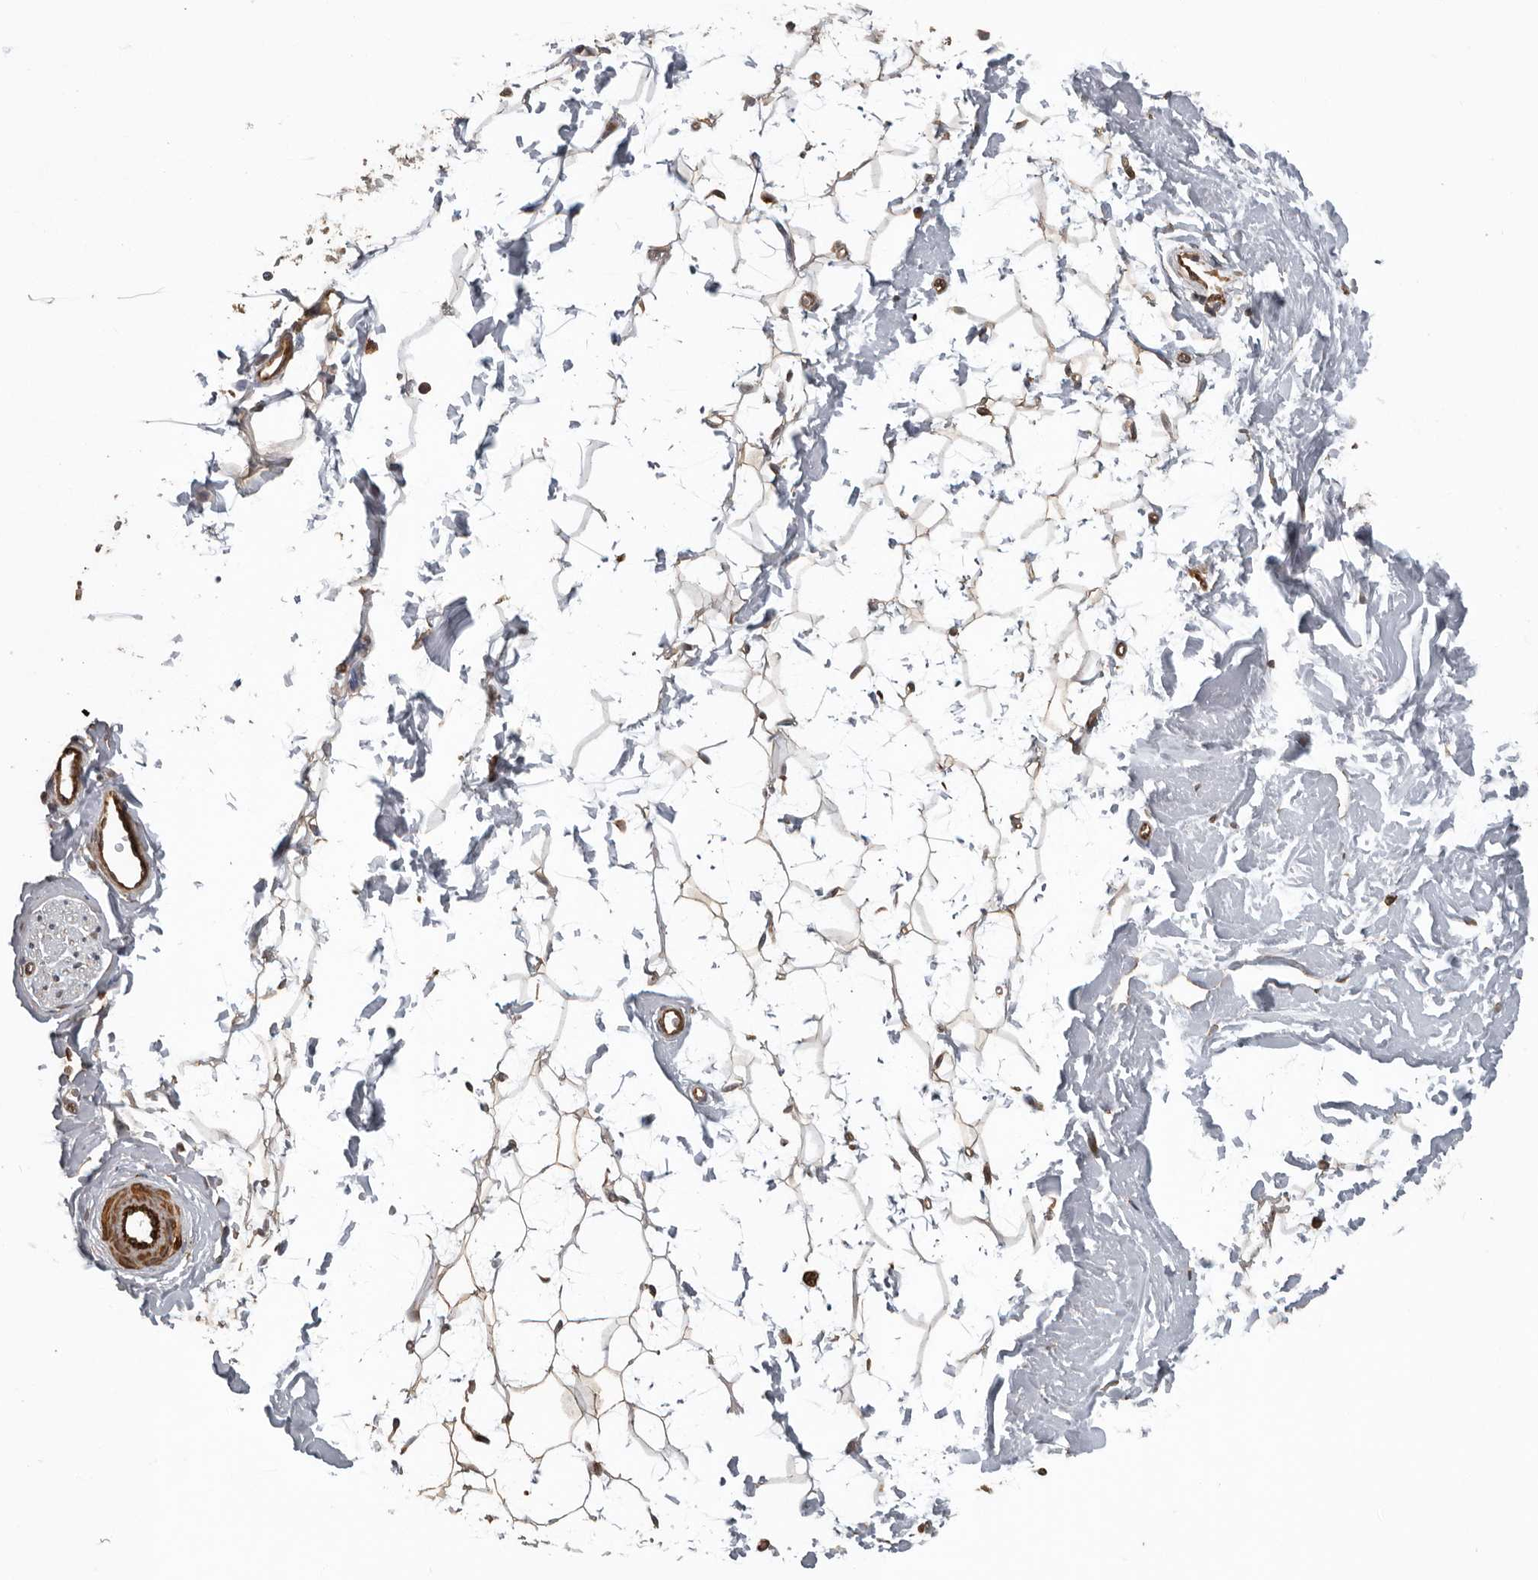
{"staining": {"intensity": "weak", "quantity": ">75%", "location": "cytoplasmic/membranous"}, "tissue": "adipose tissue", "cell_type": "Adipocytes", "image_type": "normal", "snomed": [{"axis": "morphology", "description": "Normal tissue, NOS"}, {"axis": "topography", "description": "Breast"}], "caption": "Weak cytoplasmic/membranous positivity for a protein is present in about >75% of adipocytes of unremarkable adipose tissue using immunohistochemistry.", "gene": "CEP350", "patient": {"sex": "female", "age": 23}}